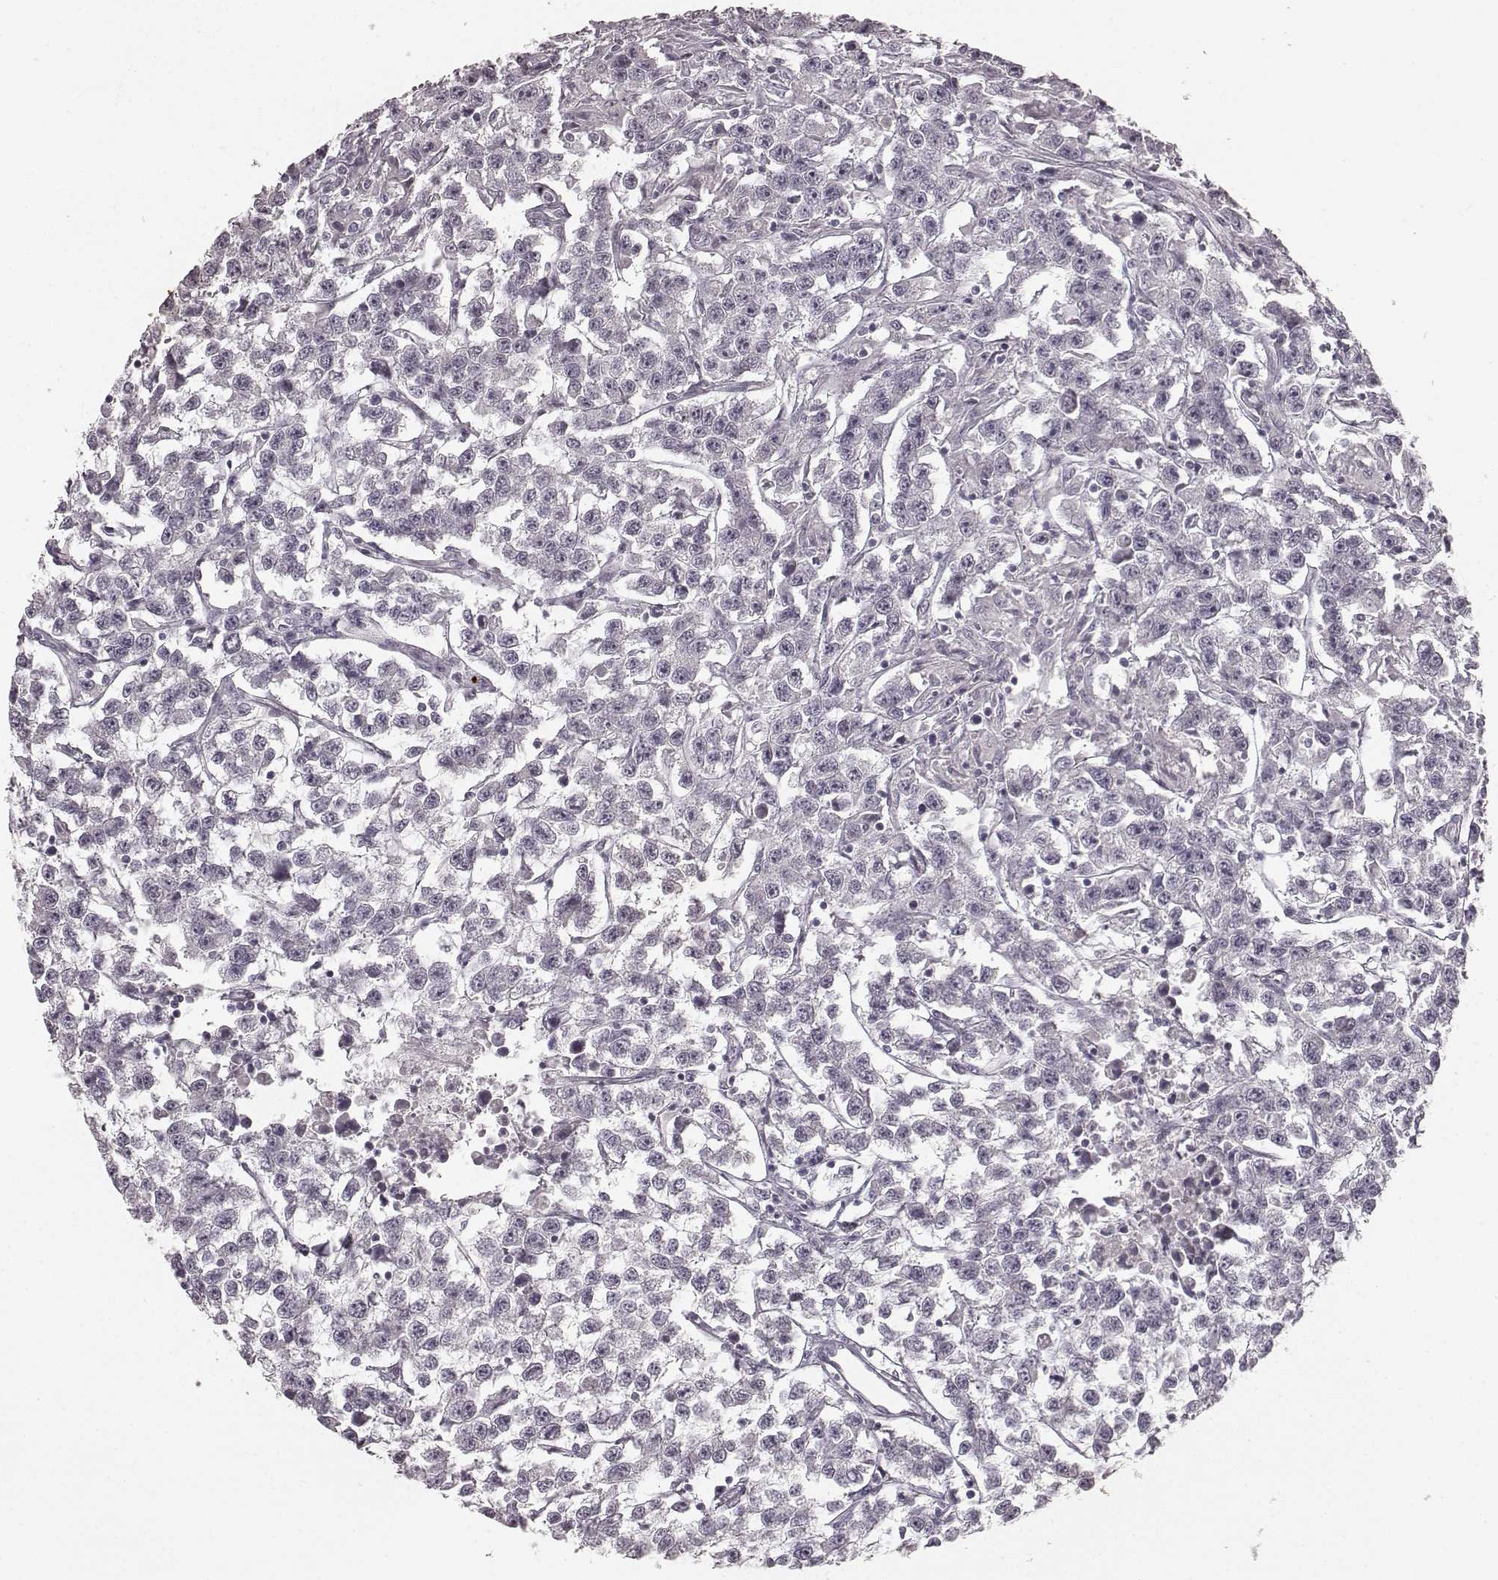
{"staining": {"intensity": "negative", "quantity": "none", "location": "none"}, "tissue": "testis cancer", "cell_type": "Tumor cells", "image_type": "cancer", "snomed": [{"axis": "morphology", "description": "Seminoma, NOS"}, {"axis": "topography", "description": "Testis"}], "caption": "The micrograph reveals no significant expression in tumor cells of seminoma (testis).", "gene": "RIT2", "patient": {"sex": "male", "age": 59}}